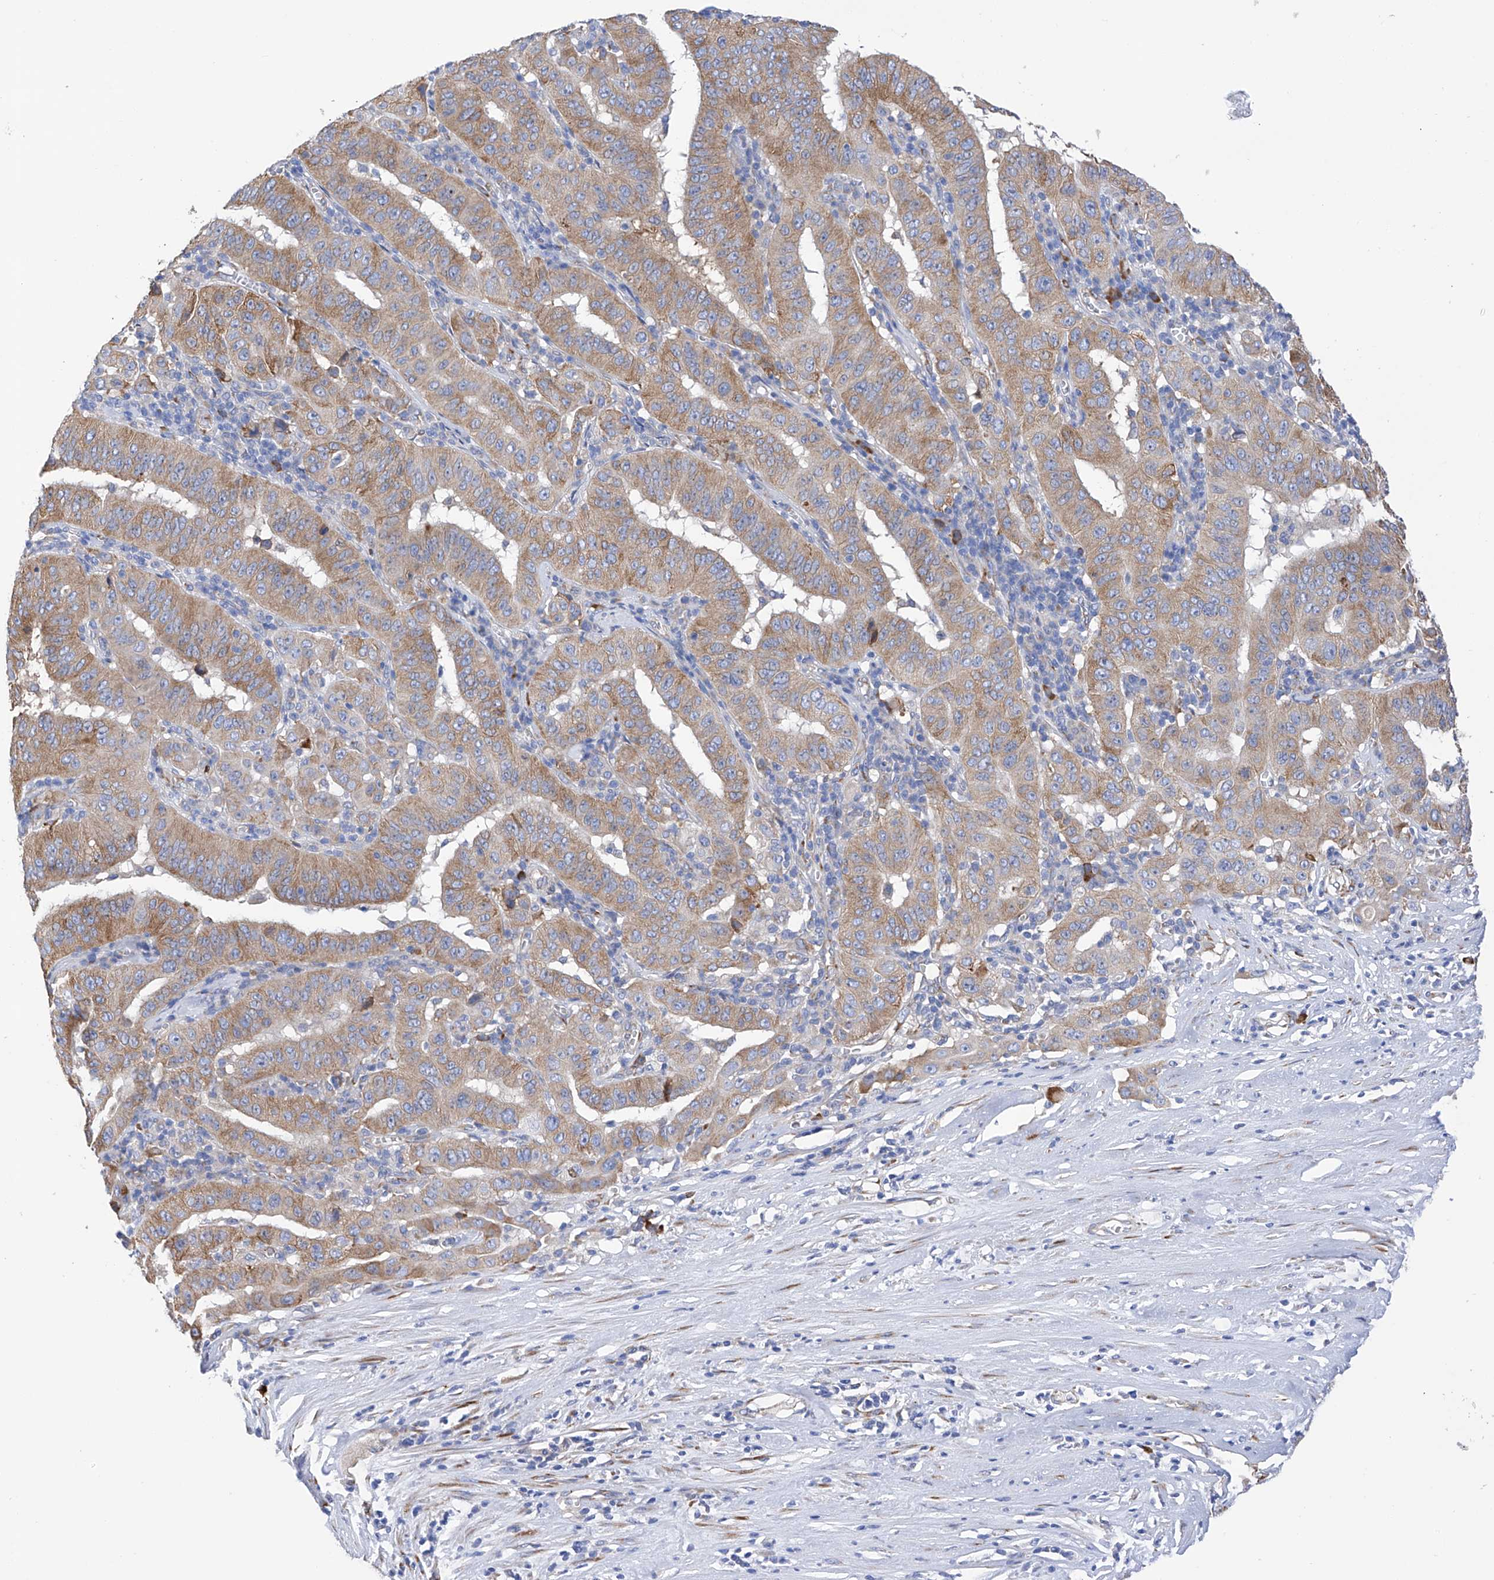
{"staining": {"intensity": "moderate", "quantity": ">75%", "location": "cytoplasmic/membranous"}, "tissue": "pancreatic cancer", "cell_type": "Tumor cells", "image_type": "cancer", "snomed": [{"axis": "morphology", "description": "Adenocarcinoma, NOS"}, {"axis": "topography", "description": "Pancreas"}], "caption": "DAB immunohistochemical staining of human pancreatic adenocarcinoma reveals moderate cytoplasmic/membranous protein expression in approximately >75% of tumor cells.", "gene": "PDIA5", "patient": {"sex": "male", "age": 63}}